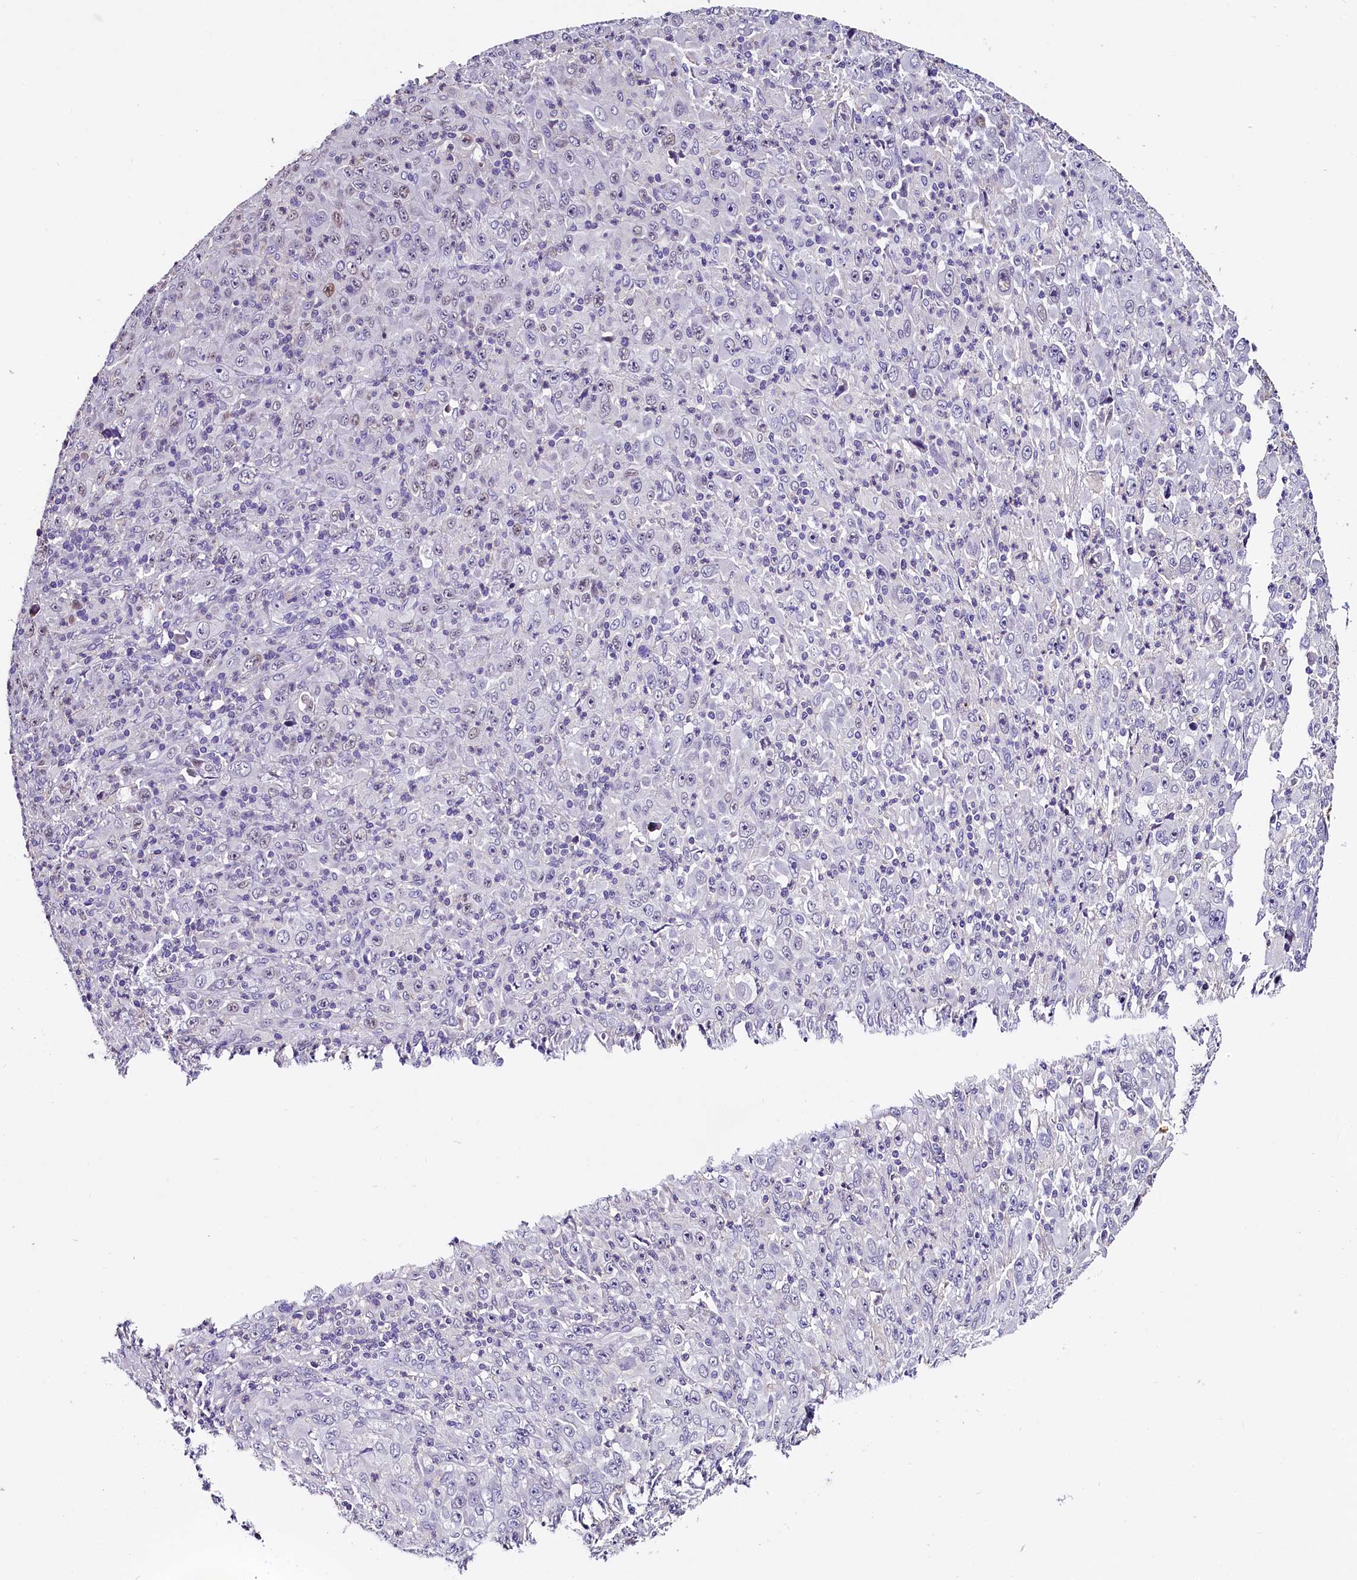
{"staining": {"intensity": "negative", "quantity": "none", "location": "none"}, "tissue": "melanoma", "cell_type": "Tumor cells", "image_type": "cancer", "snomed": [{"axis": "morphology", "description": "Malignant melanoma, Metastatic site"}, {"axis": "topography", "description": "Skin"}], "caption": "This is an immunohistochemistry photomicrograph of human melanoma. There is no expression in tumor cells.", "gene": "MEX3B", "patient": {"sex": "female", "age": 56}}